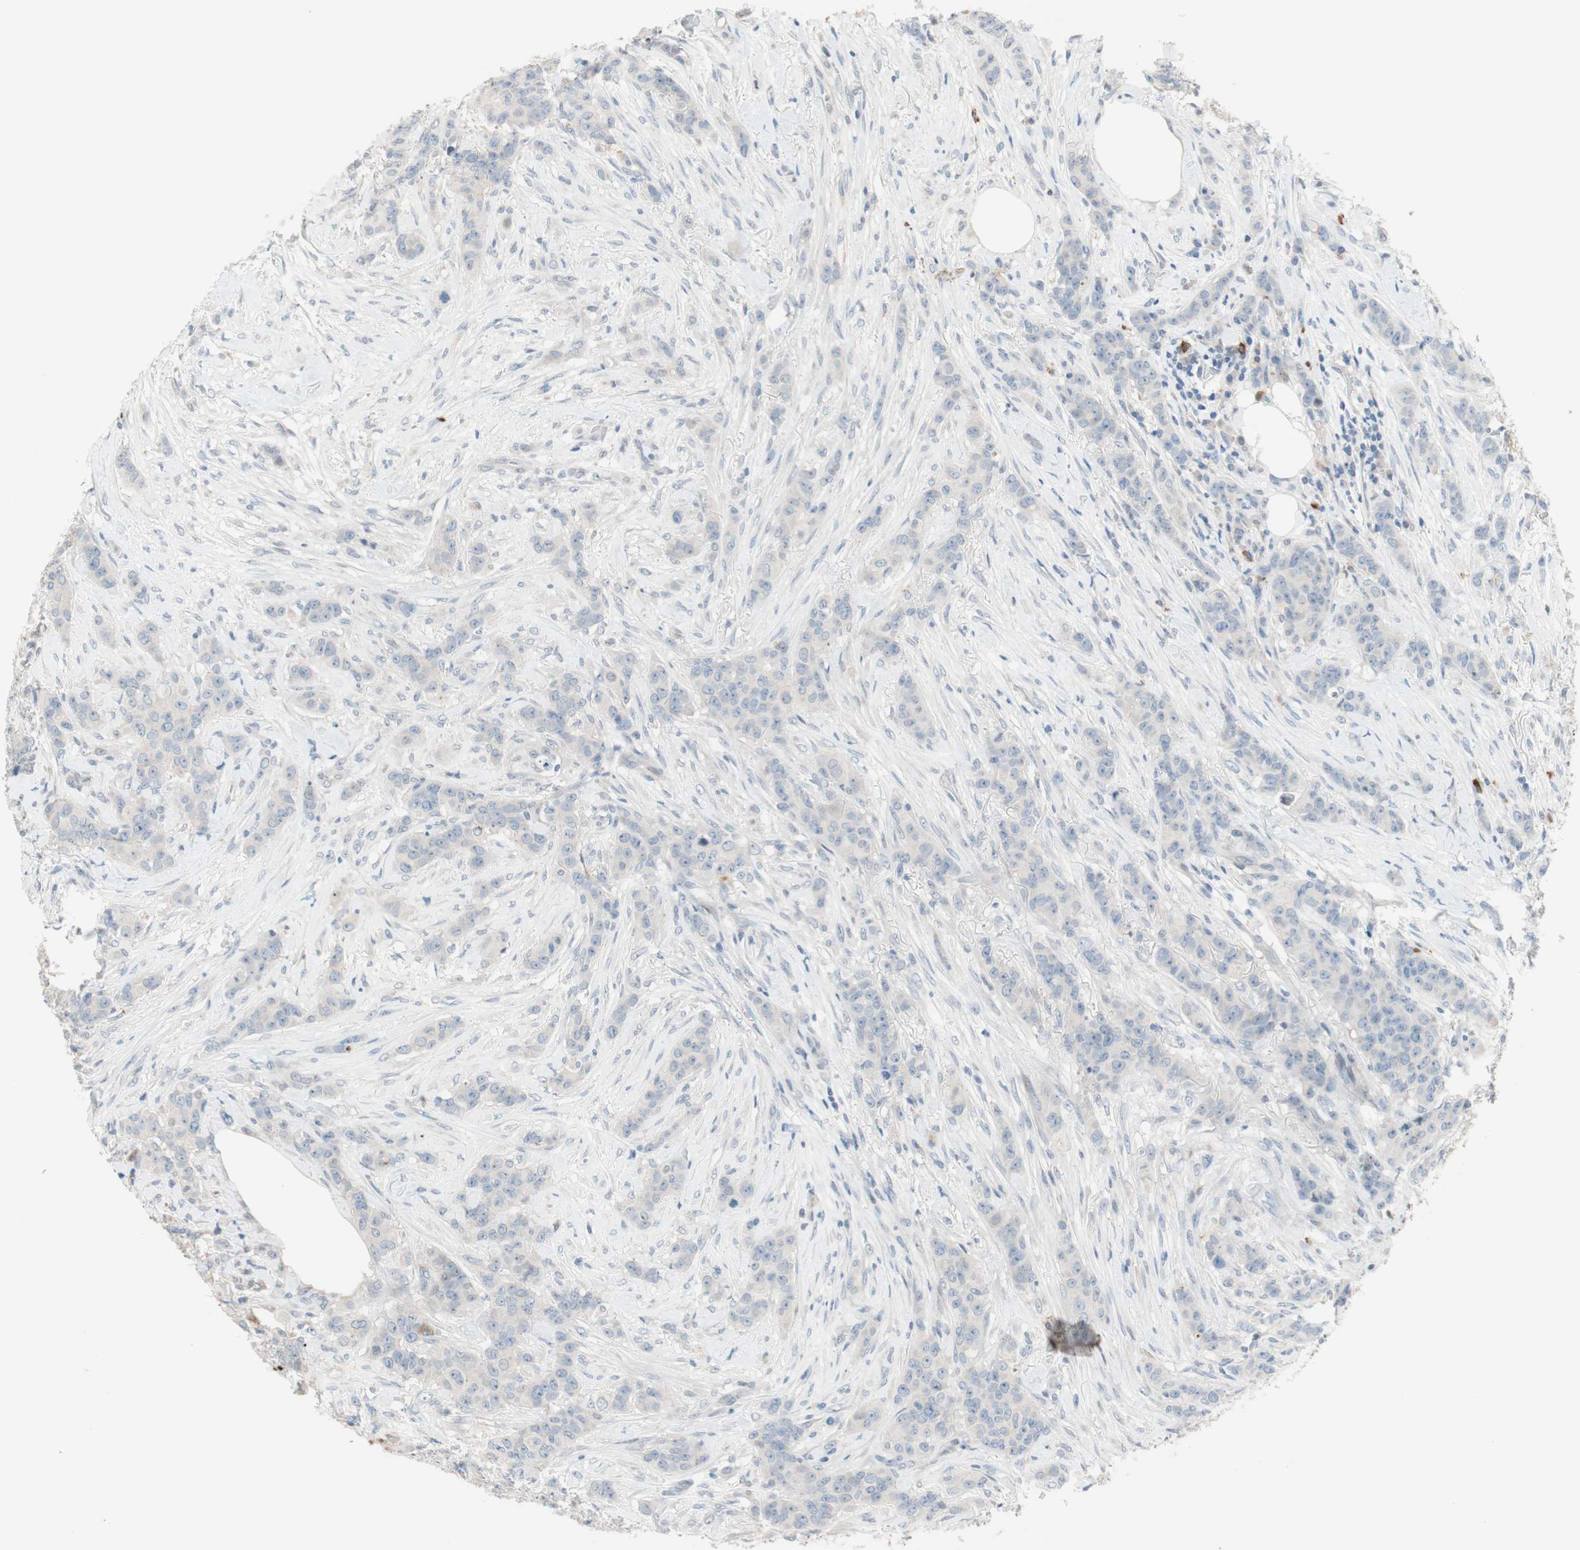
{"staining": {"intensity": "negative", "quantity": "none", "location": "none"}, "tissue": "breast cancer", "cell_type": "Tumor cells", "image_type": "cancer", "snomed": [{"axis": "morphology", "description": "Duct carcinoma"}, {"axis": "topography", "description": "Breast"}], "caption": "The micrograph shows no staining of tumor cells in infiltrating ductal carcinoma (breast).", "gene": "PDZK1", "patient": {"sex": "female", "age": 40}}